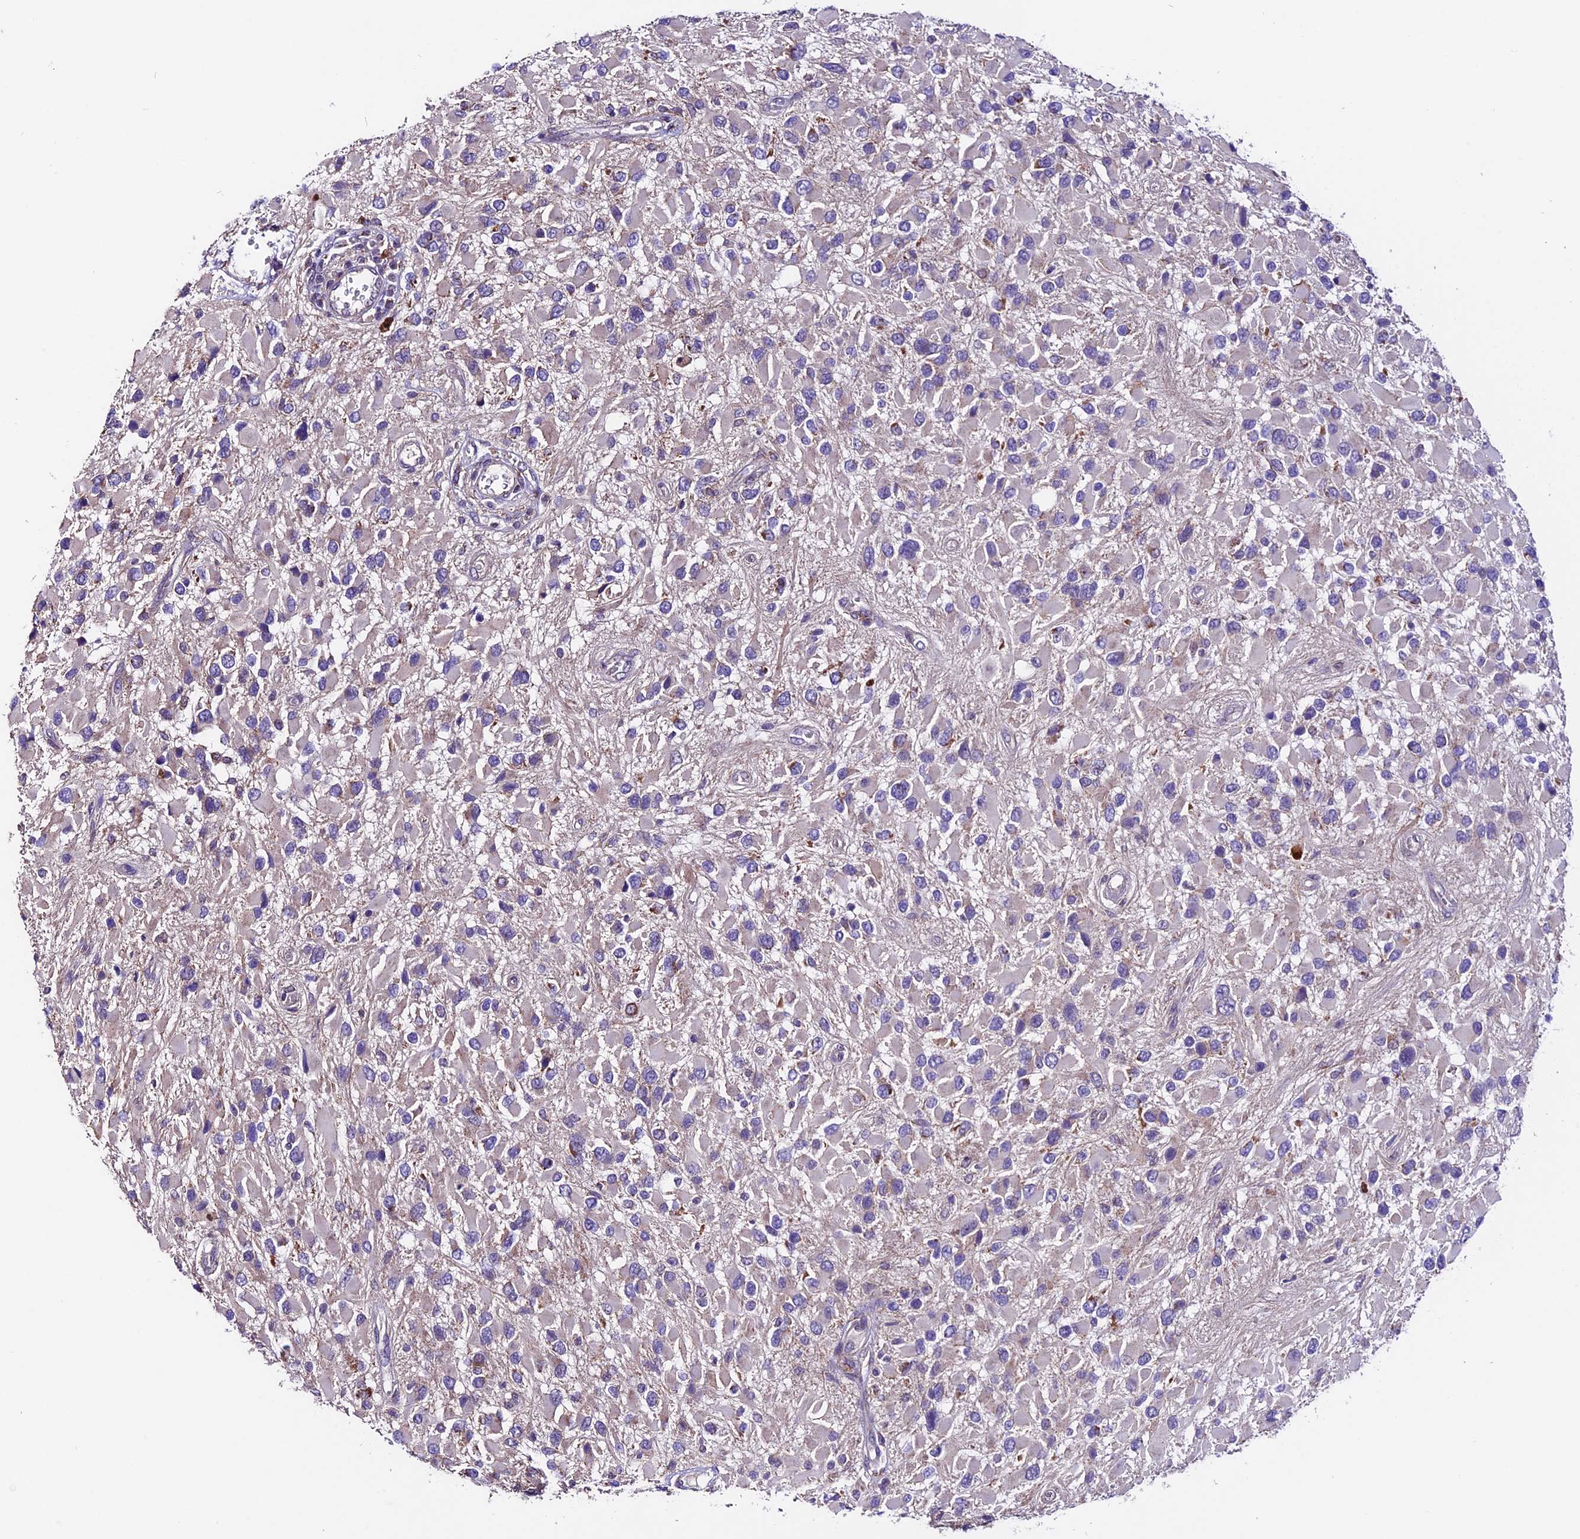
{"staining": {"intensity": "negative", "quantity": "none", "location": "none"}, "tissue": "glioma", "cell_type": "Tumor cells", "image_type": "cancer", "snomed": [{"axis": "morphology", "description": "Glioma, malignant, High grade"}, {"axis": "topography", "description": "Brain"}], "caption": "The micrograph reveals no significant expression in tumor cells of glioma.", "gene": "DDX28", "patient": {"sex": "male", "age": 53}}